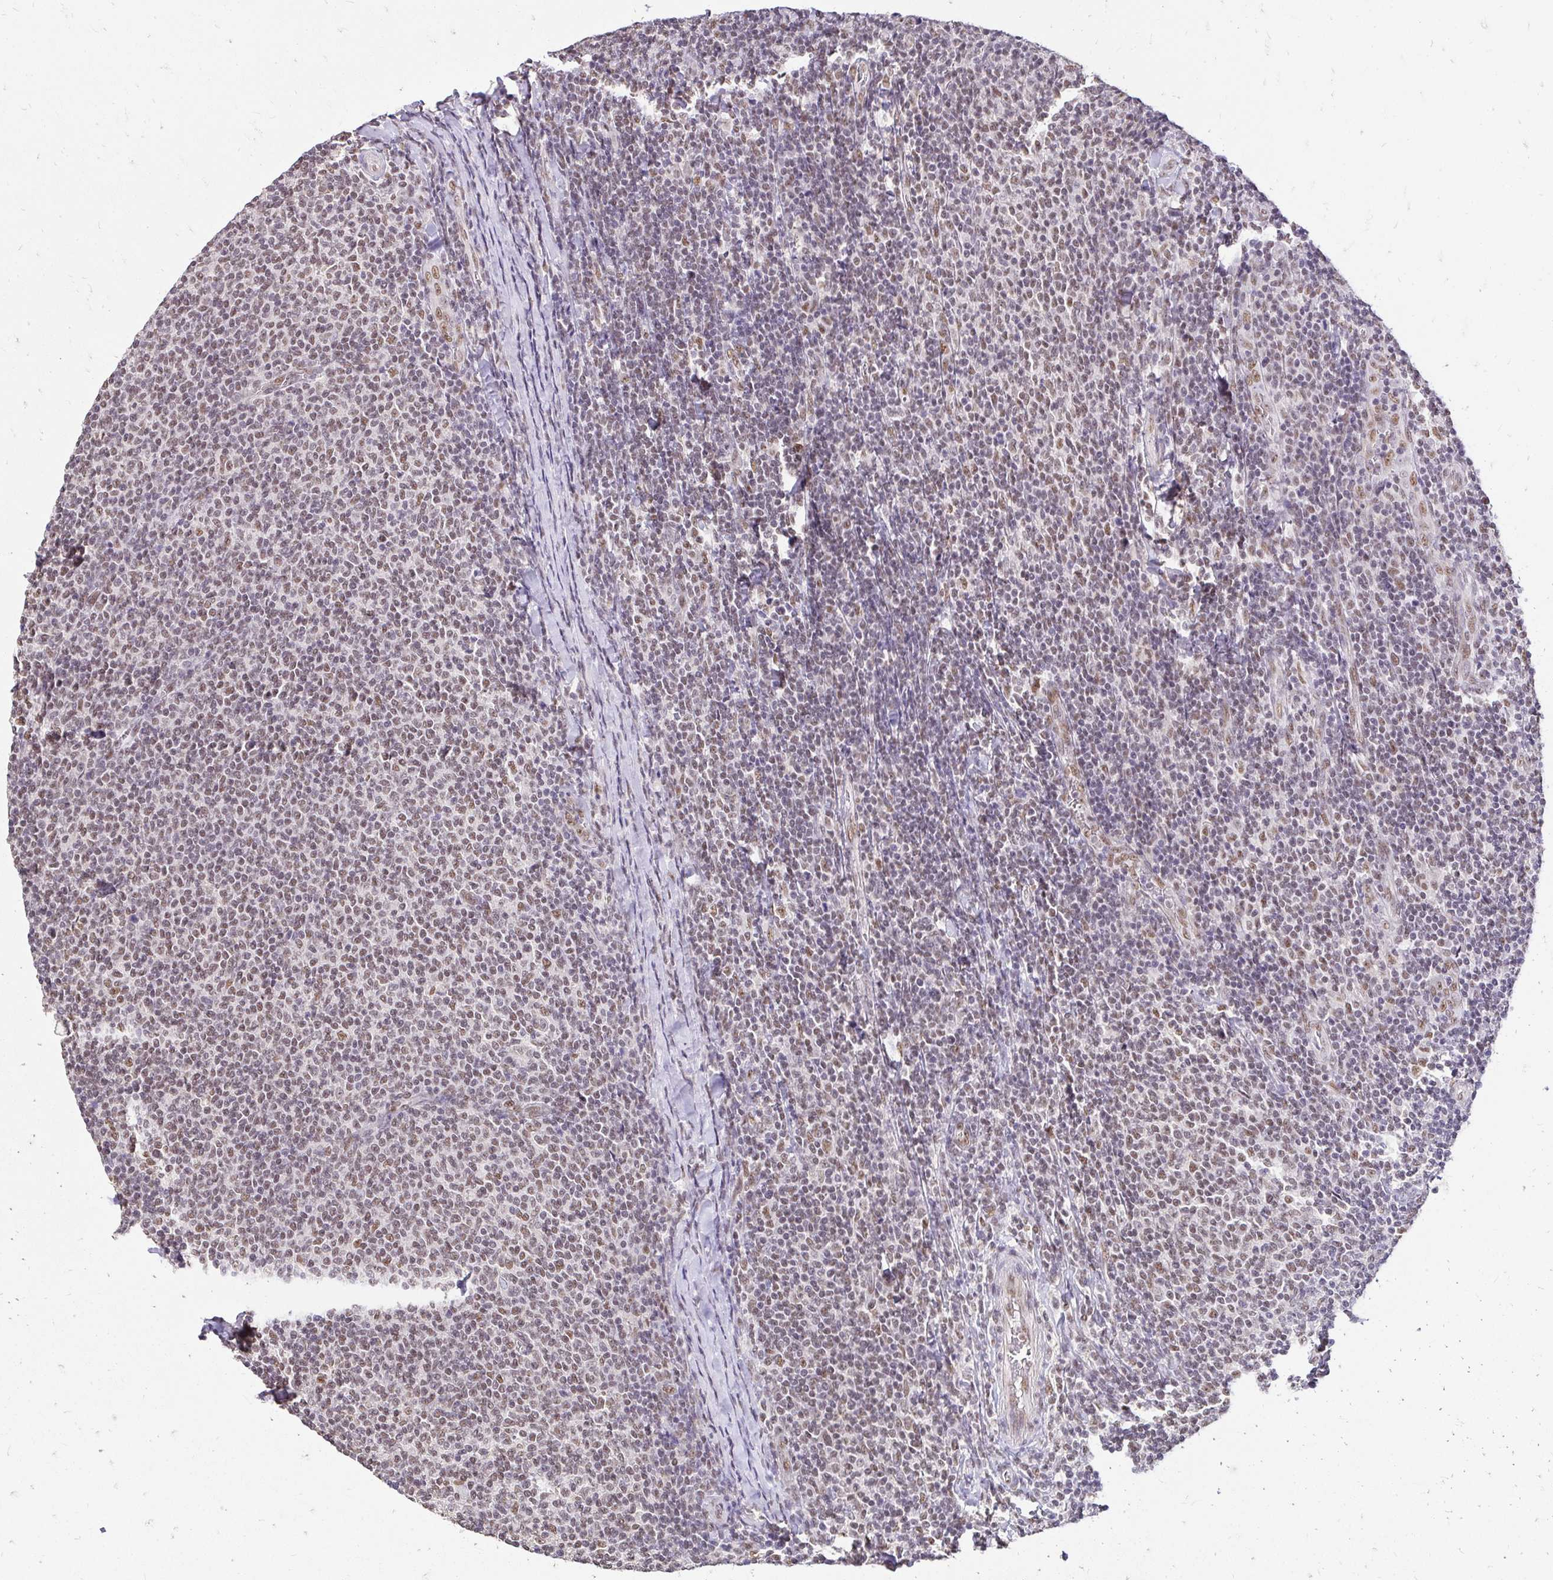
{"staining": {"intensity": "moderate", "quantity": ">75%", "location": "nuclear"}, "tissue": "lymphoma", "cell_type": "Tumor cells", "image_type": "cancer", "snomed": [{"axis": "morphology", "description": "Malignant lymphoma, non-Hodgkin's type, Low grade"}, {"axis": "topography", "description": "Lymph node"}], "caption": "DAB immunohistochemical staining of malignant lymphoma, non-Hodgkin's type (low-grade) demonstrates moderate nuclear protein staining in about >75% of tumor cells.", "gene": "RIMS4", "patient": {"sex": "male", "age": 52}}